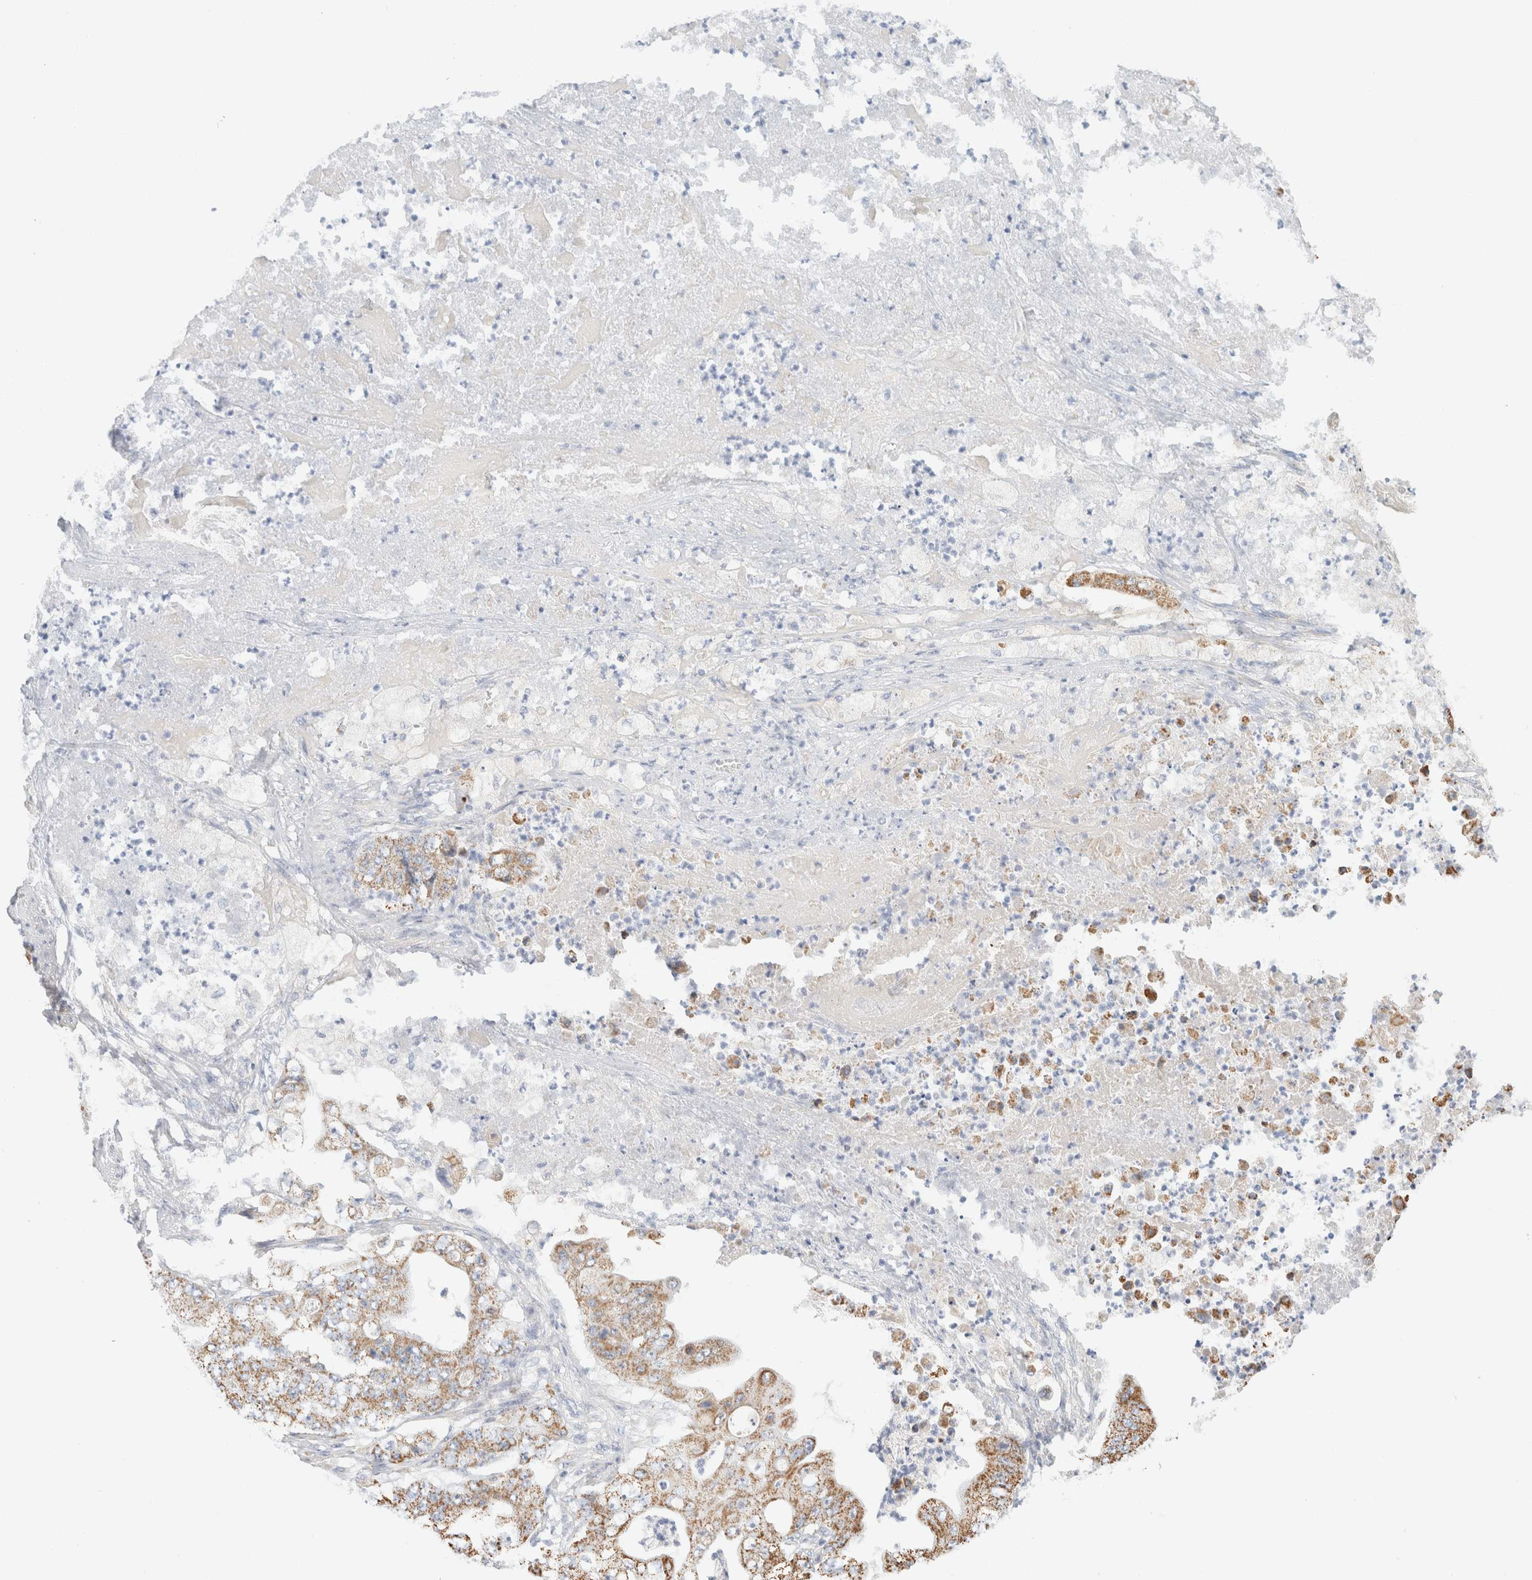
{"staining": {"intensity": "moderate", "quantity": ">75%", "location": "cytoplasmic/membranous"}, "tissue": "stomach cancer", "cell_type": "Tumor cells", "image_type": "cancer", "snomed": [{"axis": "morphology", "description": "Adenocarcinoma, NOS"}, {"axis": "topography", "description": "Stomach"}], "caption": "A brown stain shows moderate cytoplasmic/membranous expression of a protein in adenocarcinoma (stomach) tumor cells. Immunohistochemistry (ihc) stains the protein in brown and the nuclei are stained blue.", "gene": "HDHD3", "patient": {"sex": "female", "age": 73}}